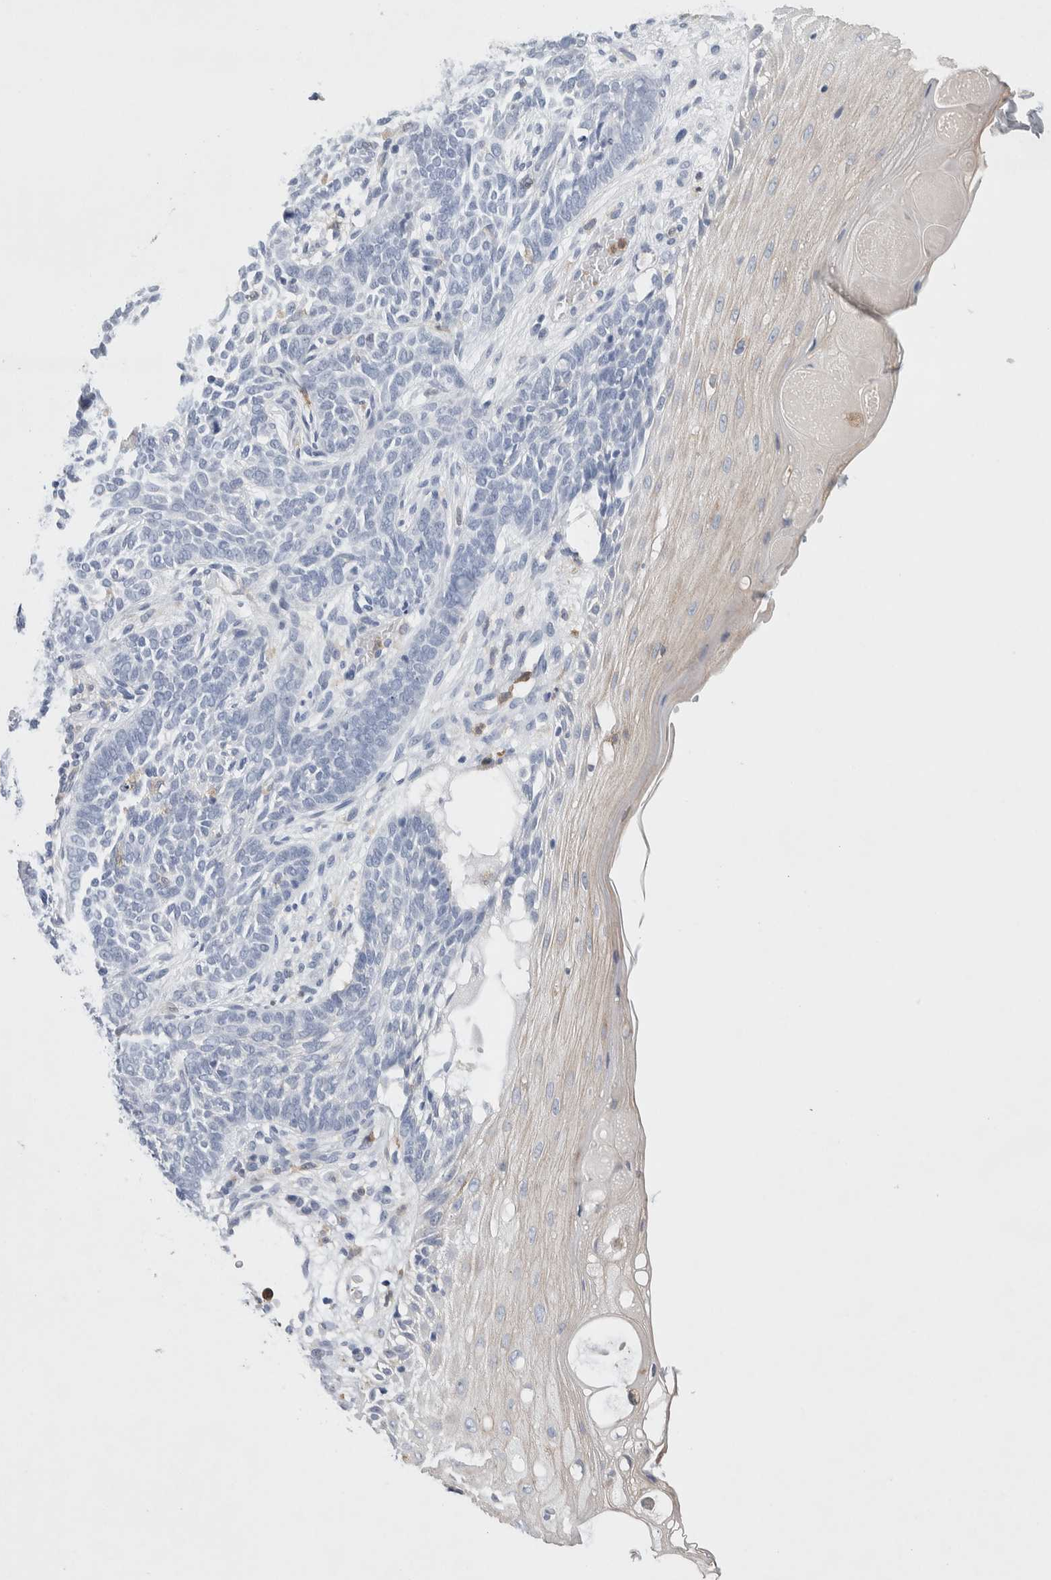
{"staining": {"intensity": "negative", "quantity": "none", "location": "none"}, "tissue": "skin cancer", "cell_type": "Tumor cells", "image_type": "cancer", "snomed": [{"axis": "morphology", "description": "Basal cell carcinoma"}, {"axis": "topography", "description": "Skin"}], "caption": "This is an IHC histopathology image of human skin basal cell carcinoma. There is no positivity in tumor cells.", "gene": "NCF2", "patient": {"sex": "male", "age": 87}}